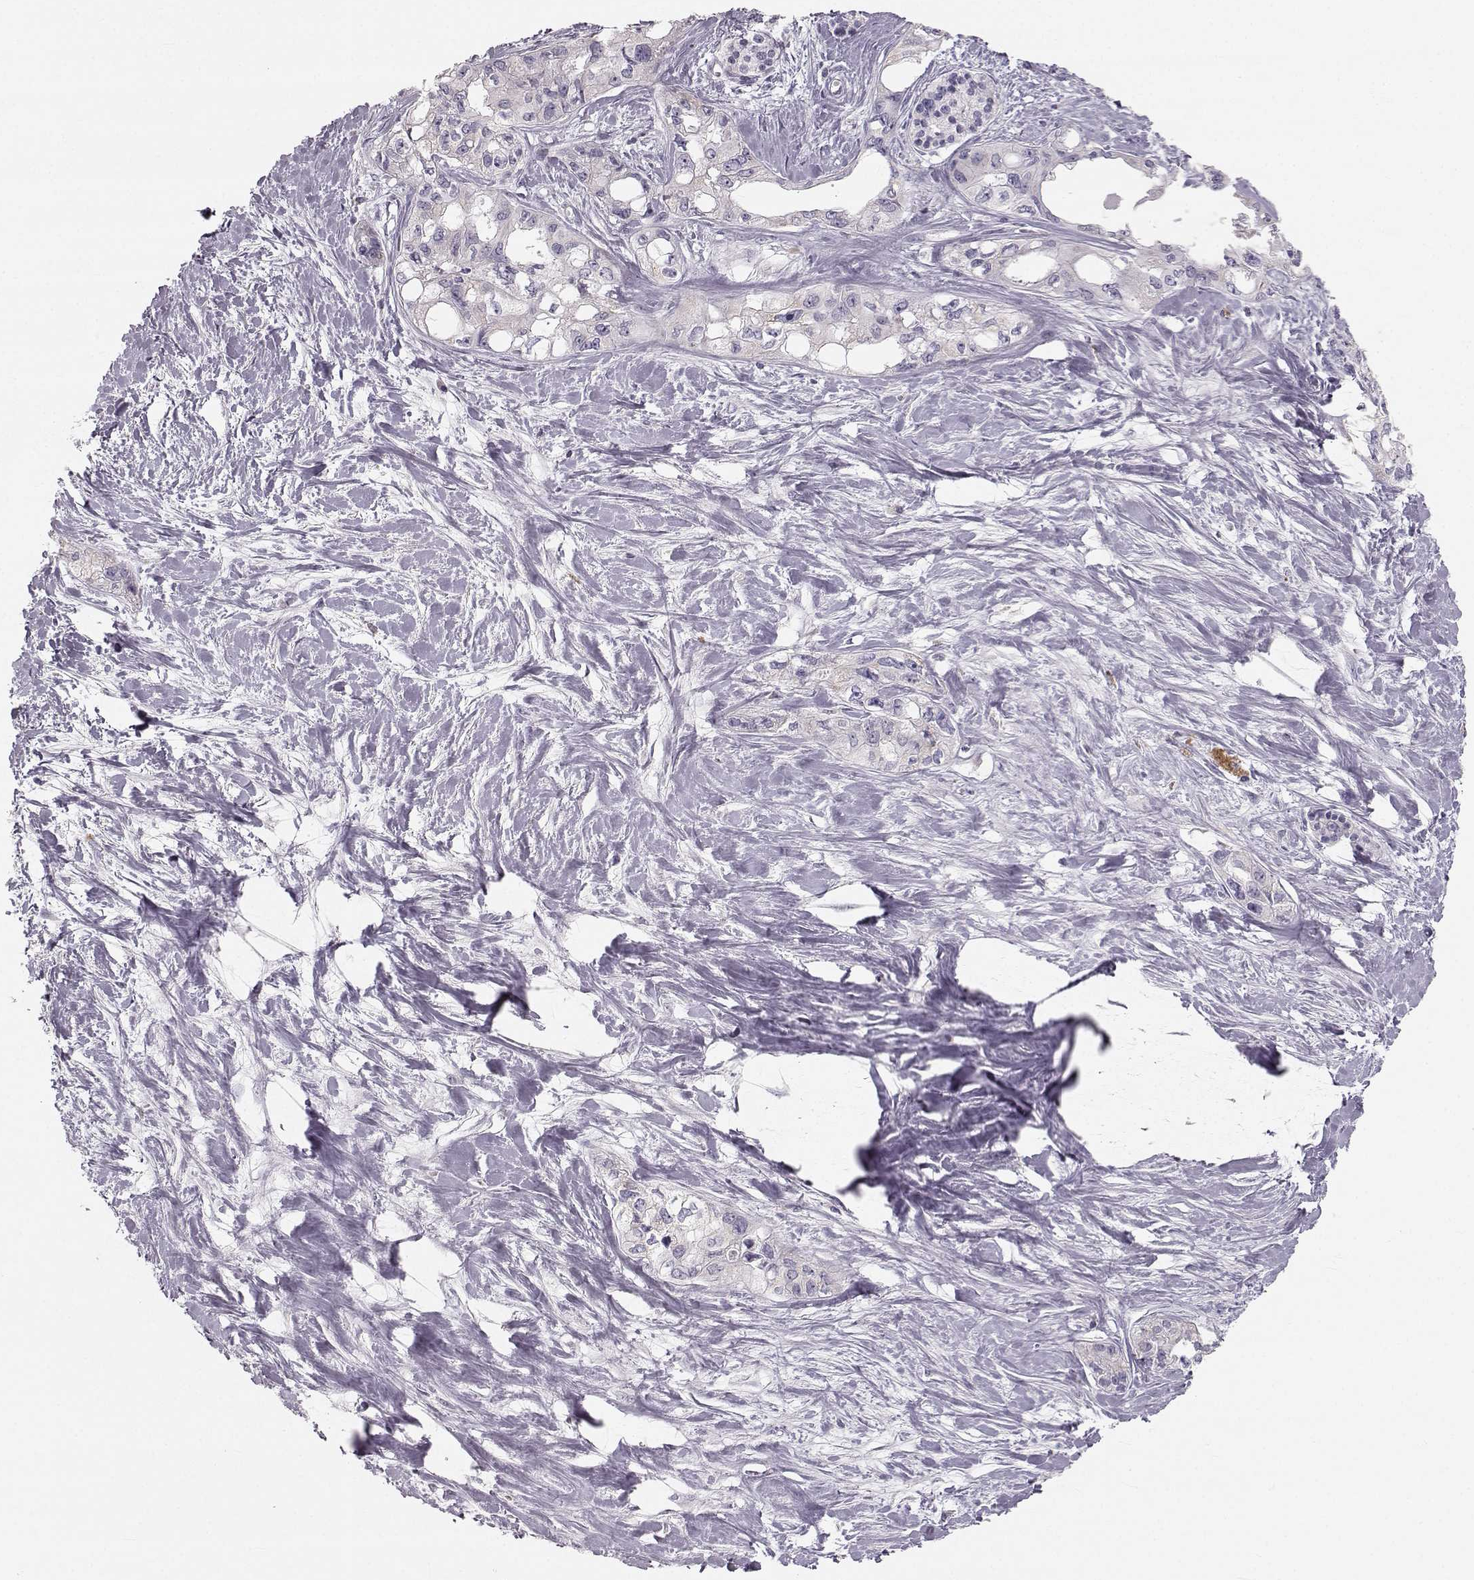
{"staining": {"intensity": "negative", "quantity": "none", "location": "none"}, "tissue": "pancreatic cancer", "cell_type": "Tumor cells", "image_type": "cancer", "snomed": [{"axis": "morphology", "description": "Adenocarcinoma, NOS"}, {"axis": "topography", "description": "Pancreas"}], "caption": "The photomicrograph shows no significant staining in tumor cells of pancreatic cancer (adenocarcinoma).", "gene": "RUNDC3A", "patient": {"sex": "female", "age": 50}}